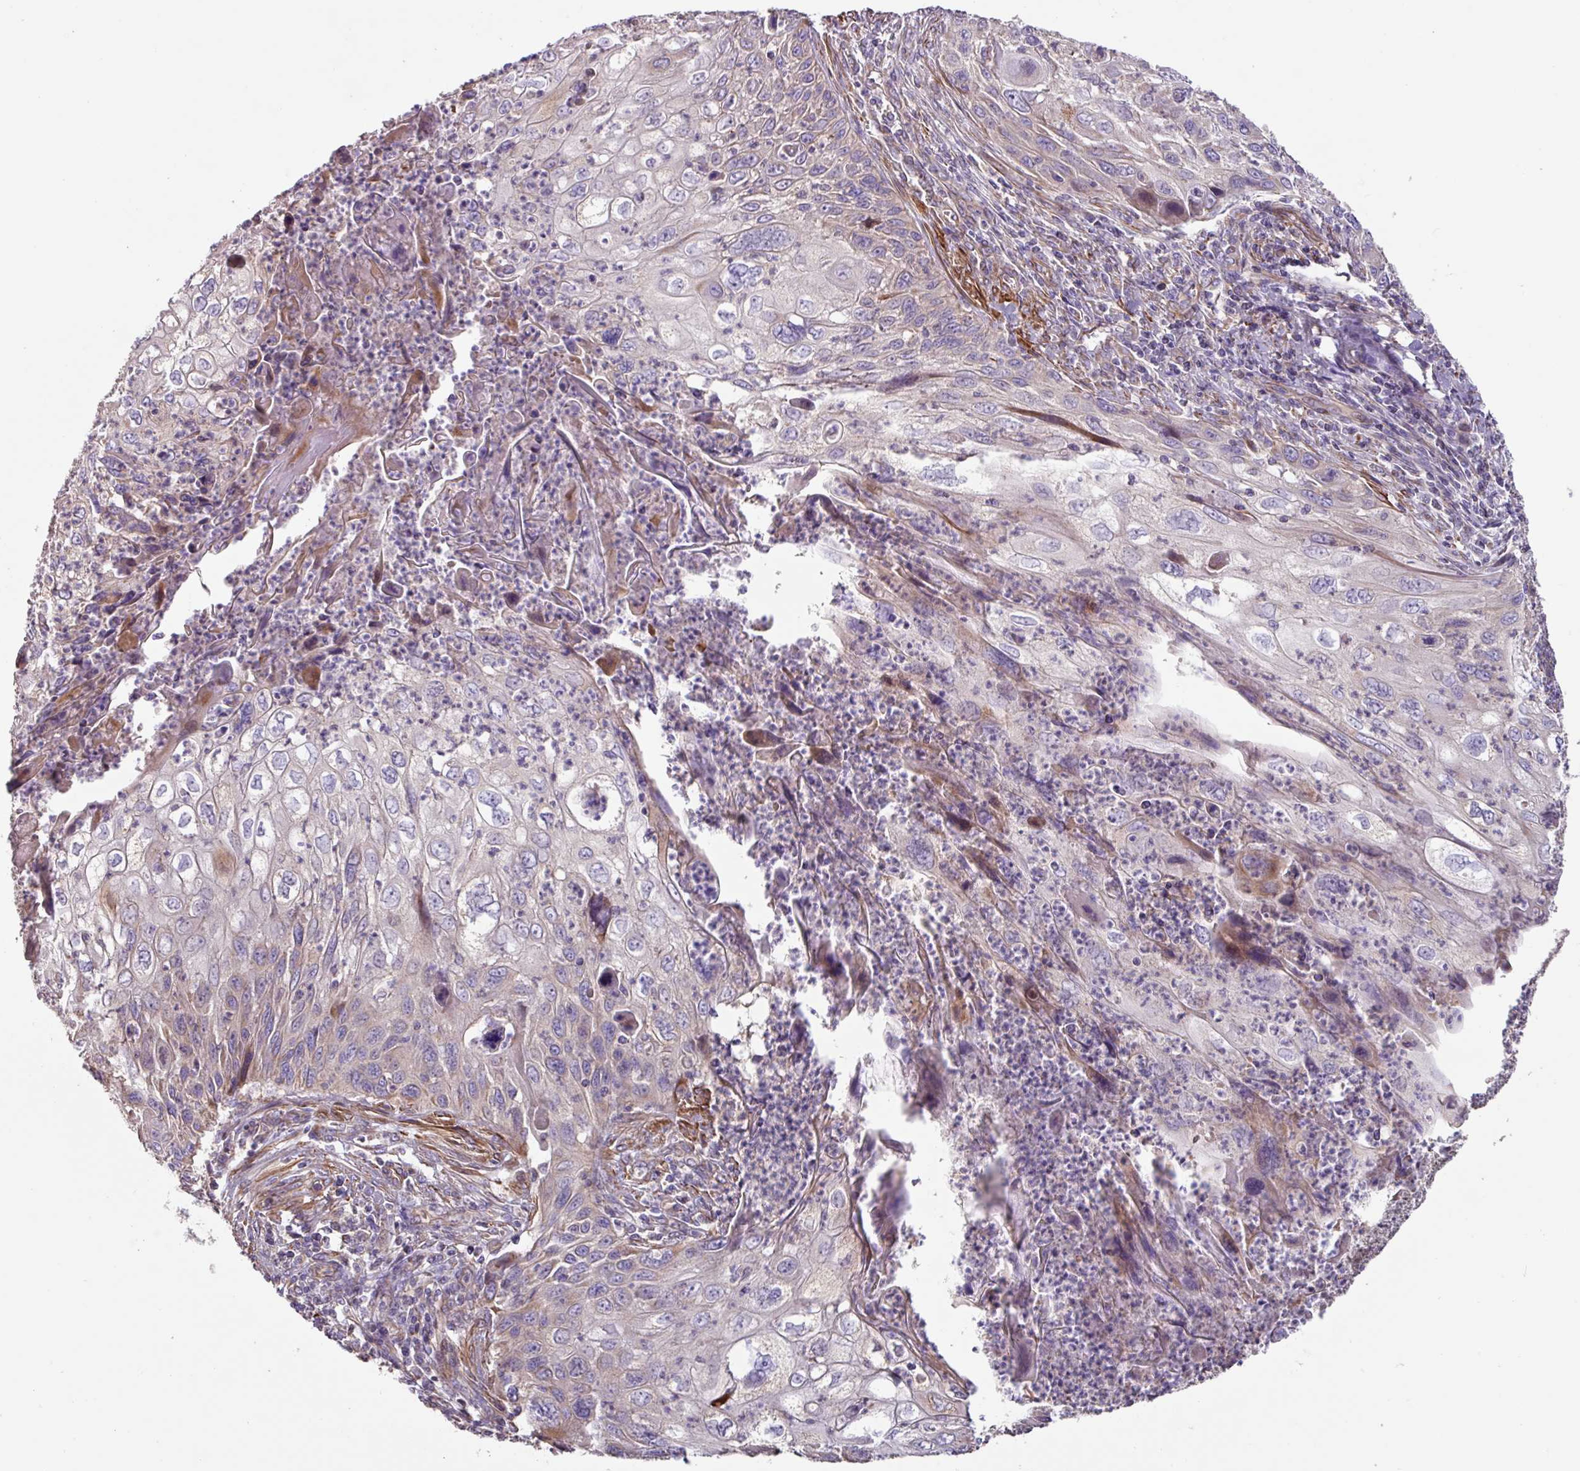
{"staining": {"intensity": "negative", "quantity": "none", "location": "none"}, "tissue": "cervical cancer", "cell_type": "Tumor cells", "image_type": "cancer", "snomed": [{"axis": "morphology", "description": "Squamous cell carcinoma, NOS"}, {"axis": "topography", "description": "Cervix"}], "caption": "DAB immunohistochemical staining of squamous cell carcinoma (cervical) shows no significant expression in tumor cells. (Stains: DAB IHC with hematoxylin counter stain, Microscopy: brightfield microscopy at high magnification).", "gene": "MRRF", "patient": {"sex": "female", "age": 70}}